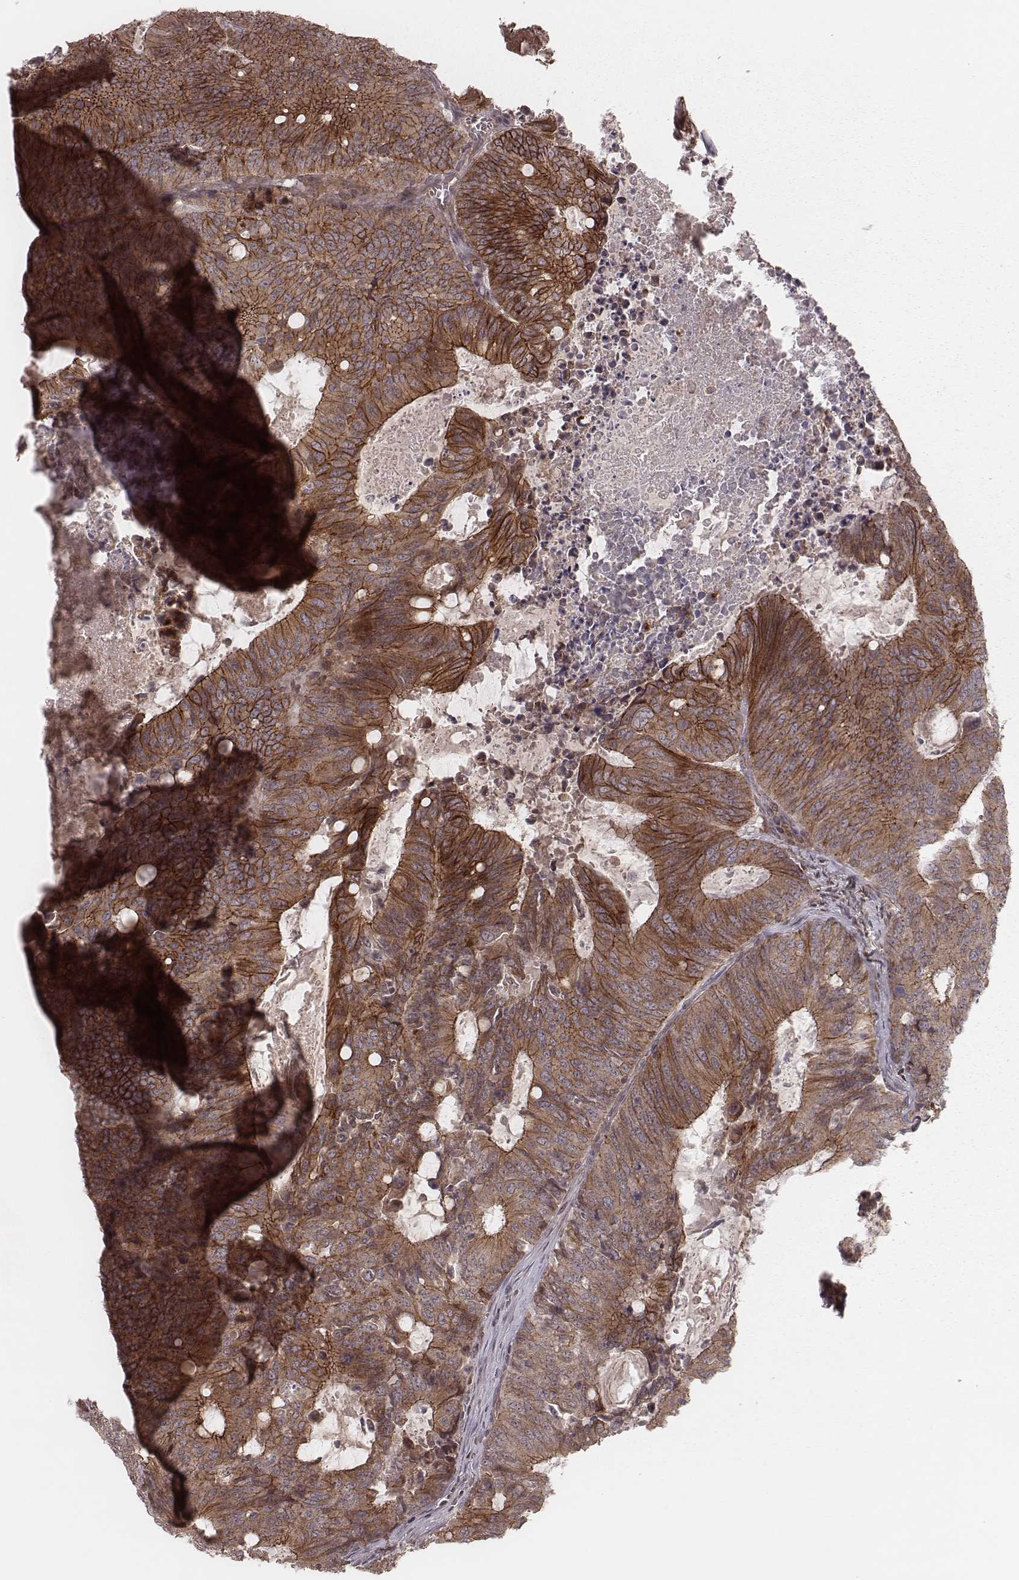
{"staining": {"intensity": "strong", "quantity": ">75%", "location": "cytoplasmic/membranous"}, "tissue": "colorectal cancer", "cell_type": "Tumor cells", "image_type": "cancer", "snomed": [{"axis": "morphology", "description": "Adenocarcinoma, NOS"}, {"axis": "topography", "description": "Colon"}], "caption": "A micrograph of human colorectal adenocarcinoma stained for a protein shows strong cytoplasmic/membranous brown staining in tumor cells. The staining is performed using DAB brown chromogen to label protein expression. The nuclei are counter-stained blue using hematoxylin.", "gene": "MYO19", "patient": {"sex": "male", "age": 67}}